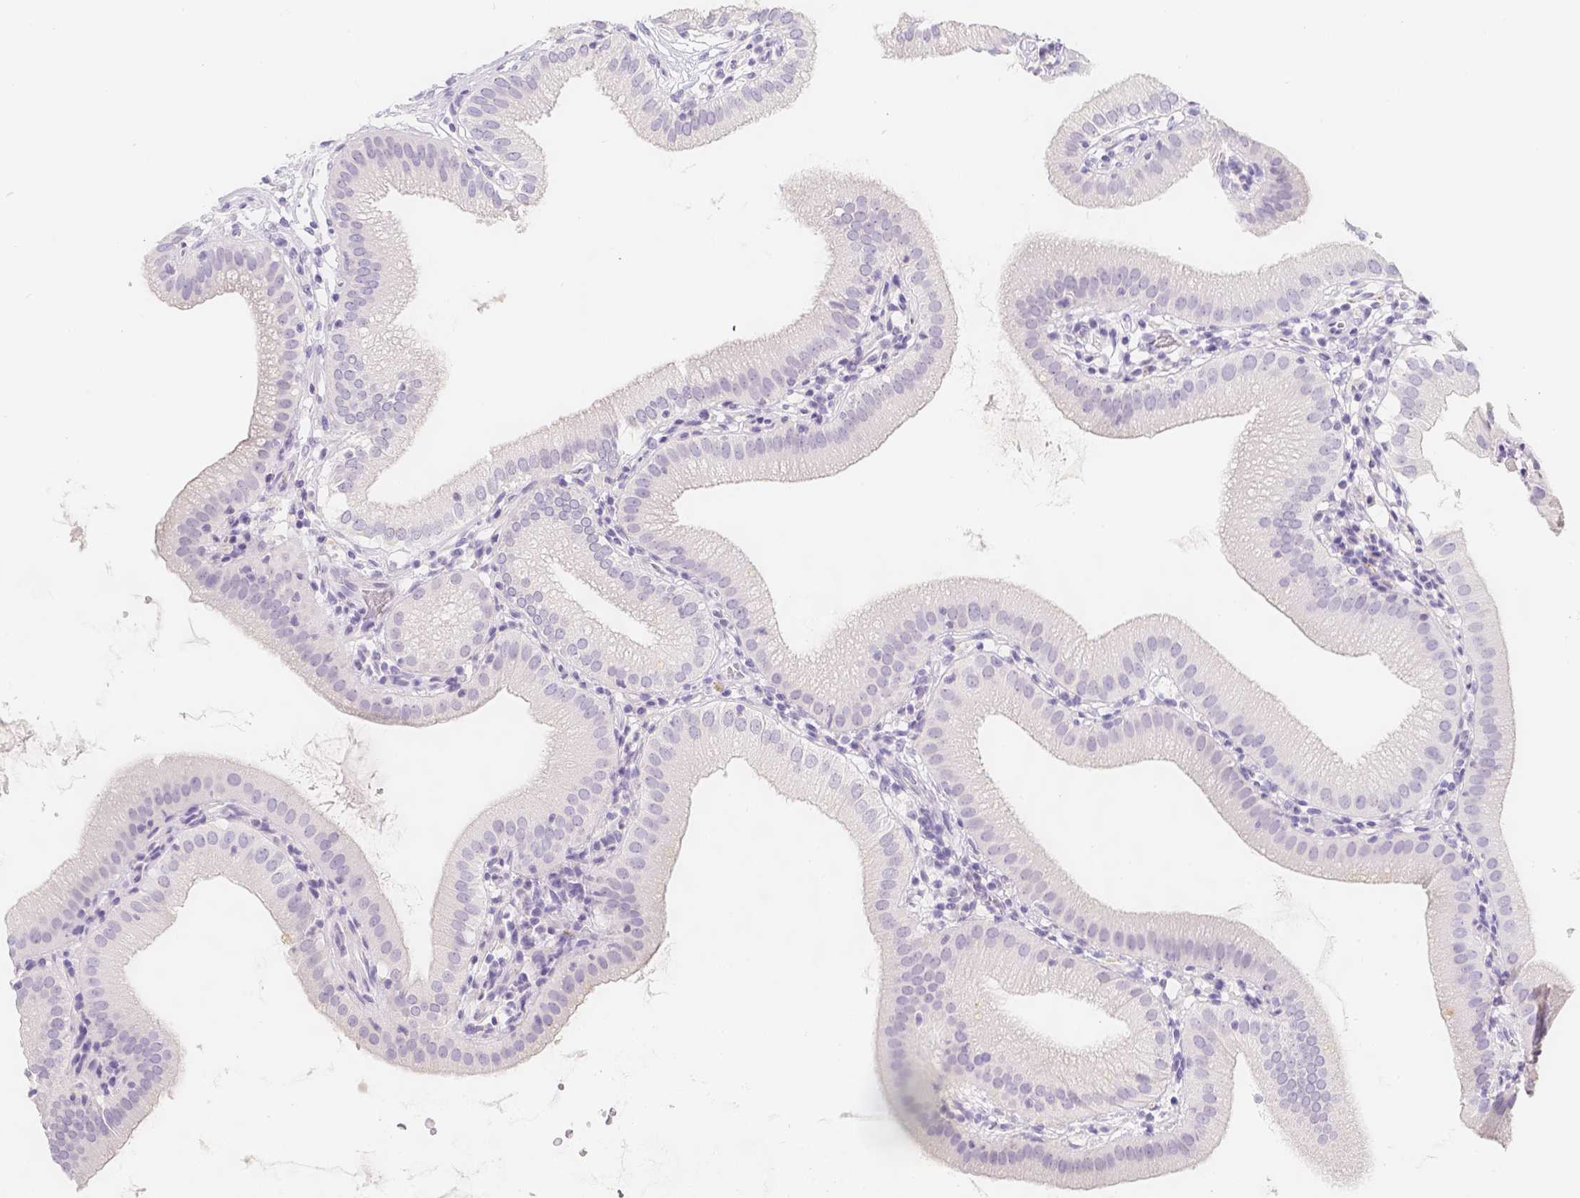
{"staining": {"intensity": "negative", "quantity": "none", "location": "none"}, "tissue": "gallbladder", "cell_type": "Glandular cells", "image_type": "normal", "snomed": [{"axis": "morphology", "description": "Normal tissue, NOS"}, {"axis": "topography", "description": "Gallbladder"}], "caption": "Immunohistochemistry (IHC) micrograph of benign gallbladder stained for a protein (brown), which reveals no positivity in glandular cells.", "gene": "SLC18A1", "patient": {"sex": "female", "age": 65}}